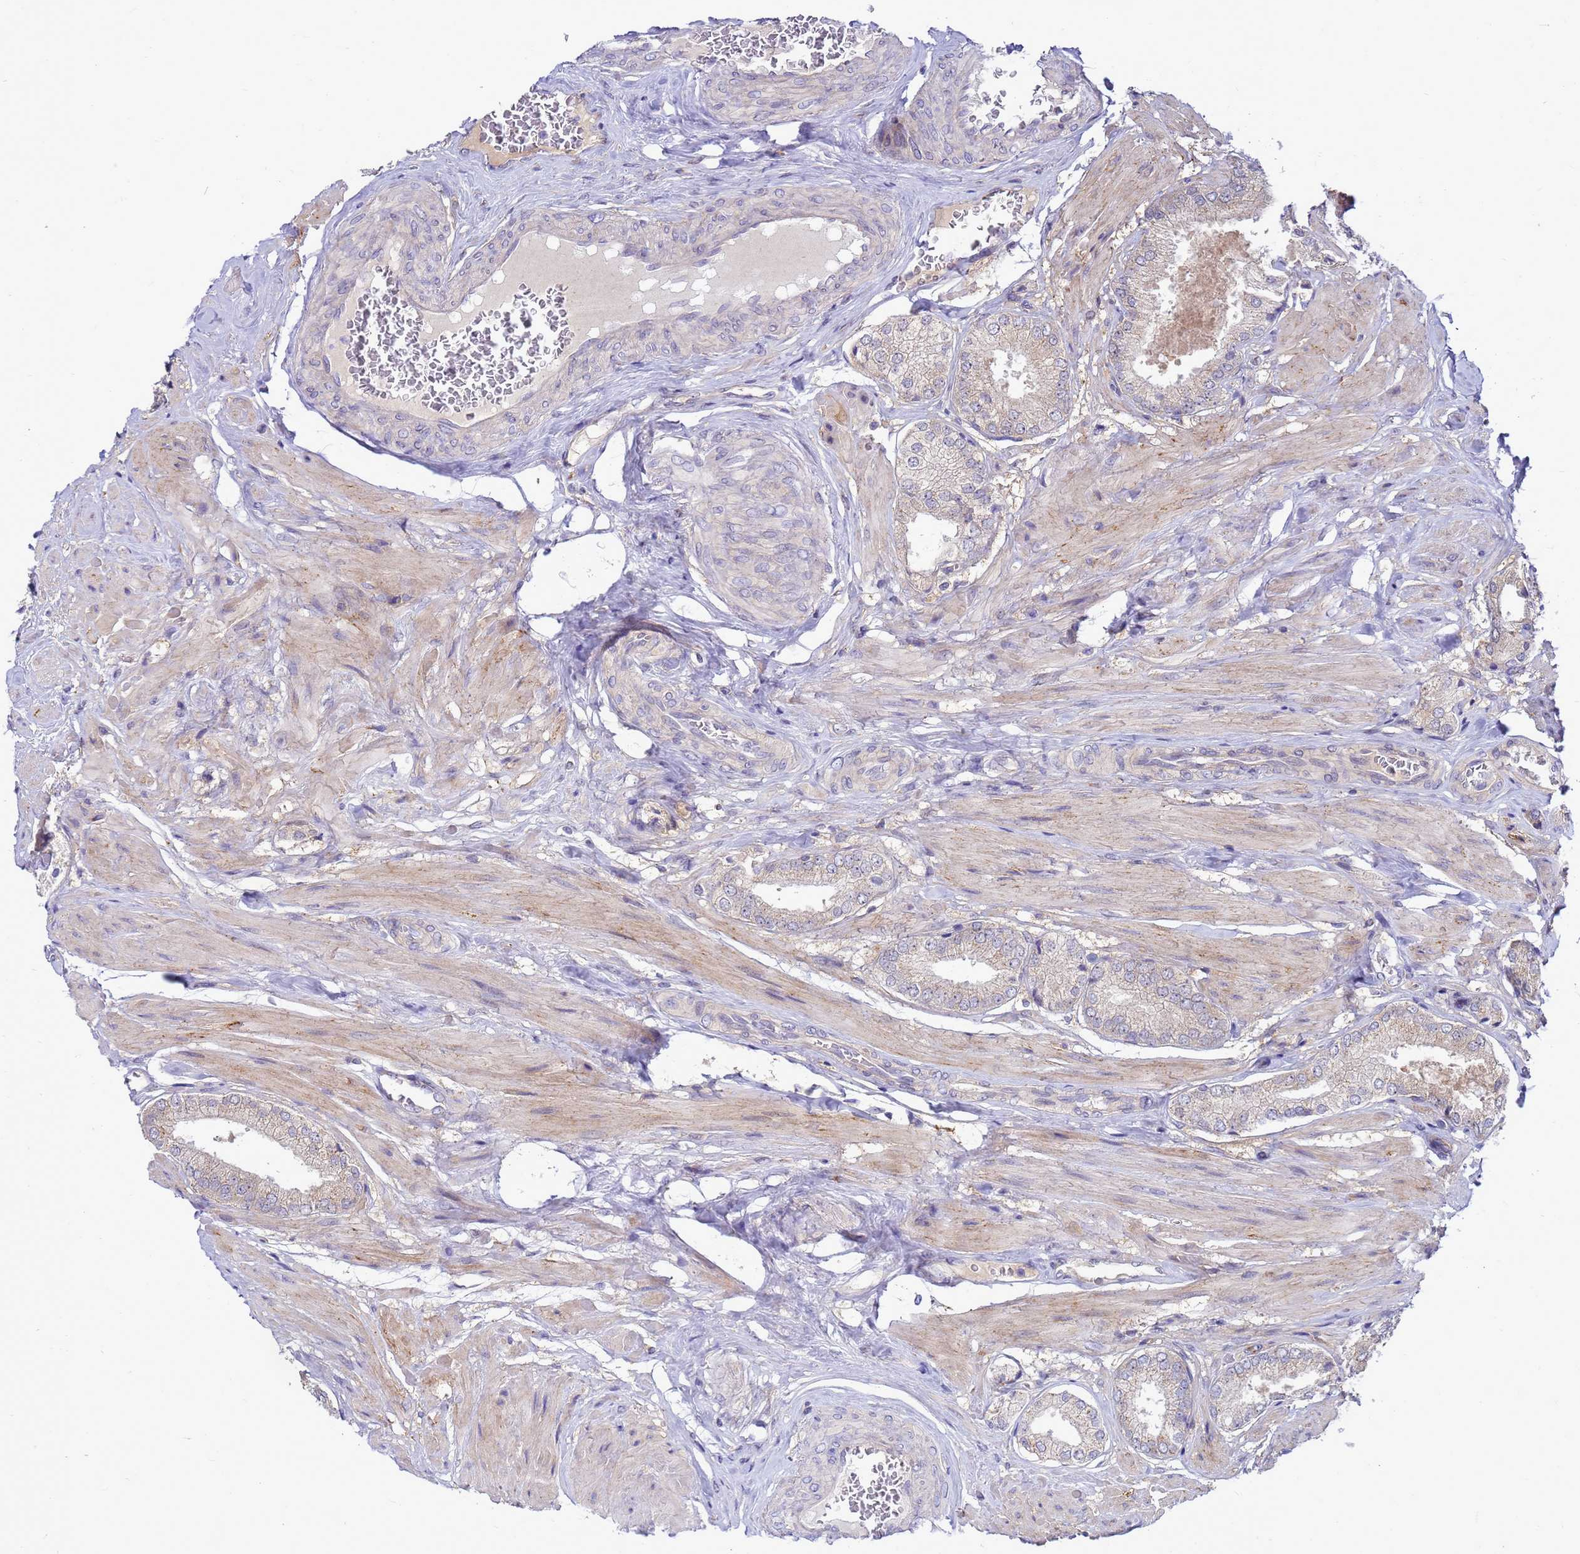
{"staining": {"intensity": "weak", "quantity": ">75%", "location": "cytoplasmic/membranous"}, "tissue": "prostate cancer", "cell_type": "Tumor cells", "image_type": "cancer", "snomed": [{"axis": "morphology", "description": "Adenocarcinoma, High grade"}, {"axis": "topography", "description": "Prostate and seminal vesicle, NOS"}], "caption": "Immunohistochemistry image of human high-grade adenocarcinoma (prostate) stained for a protein (brown), which reveals low levels of weak cytoplasmic/membranous expression in about >75% of tumor cells.", "gene": "ENOPH1", "patient": {"sex": "male", "age": 64}}